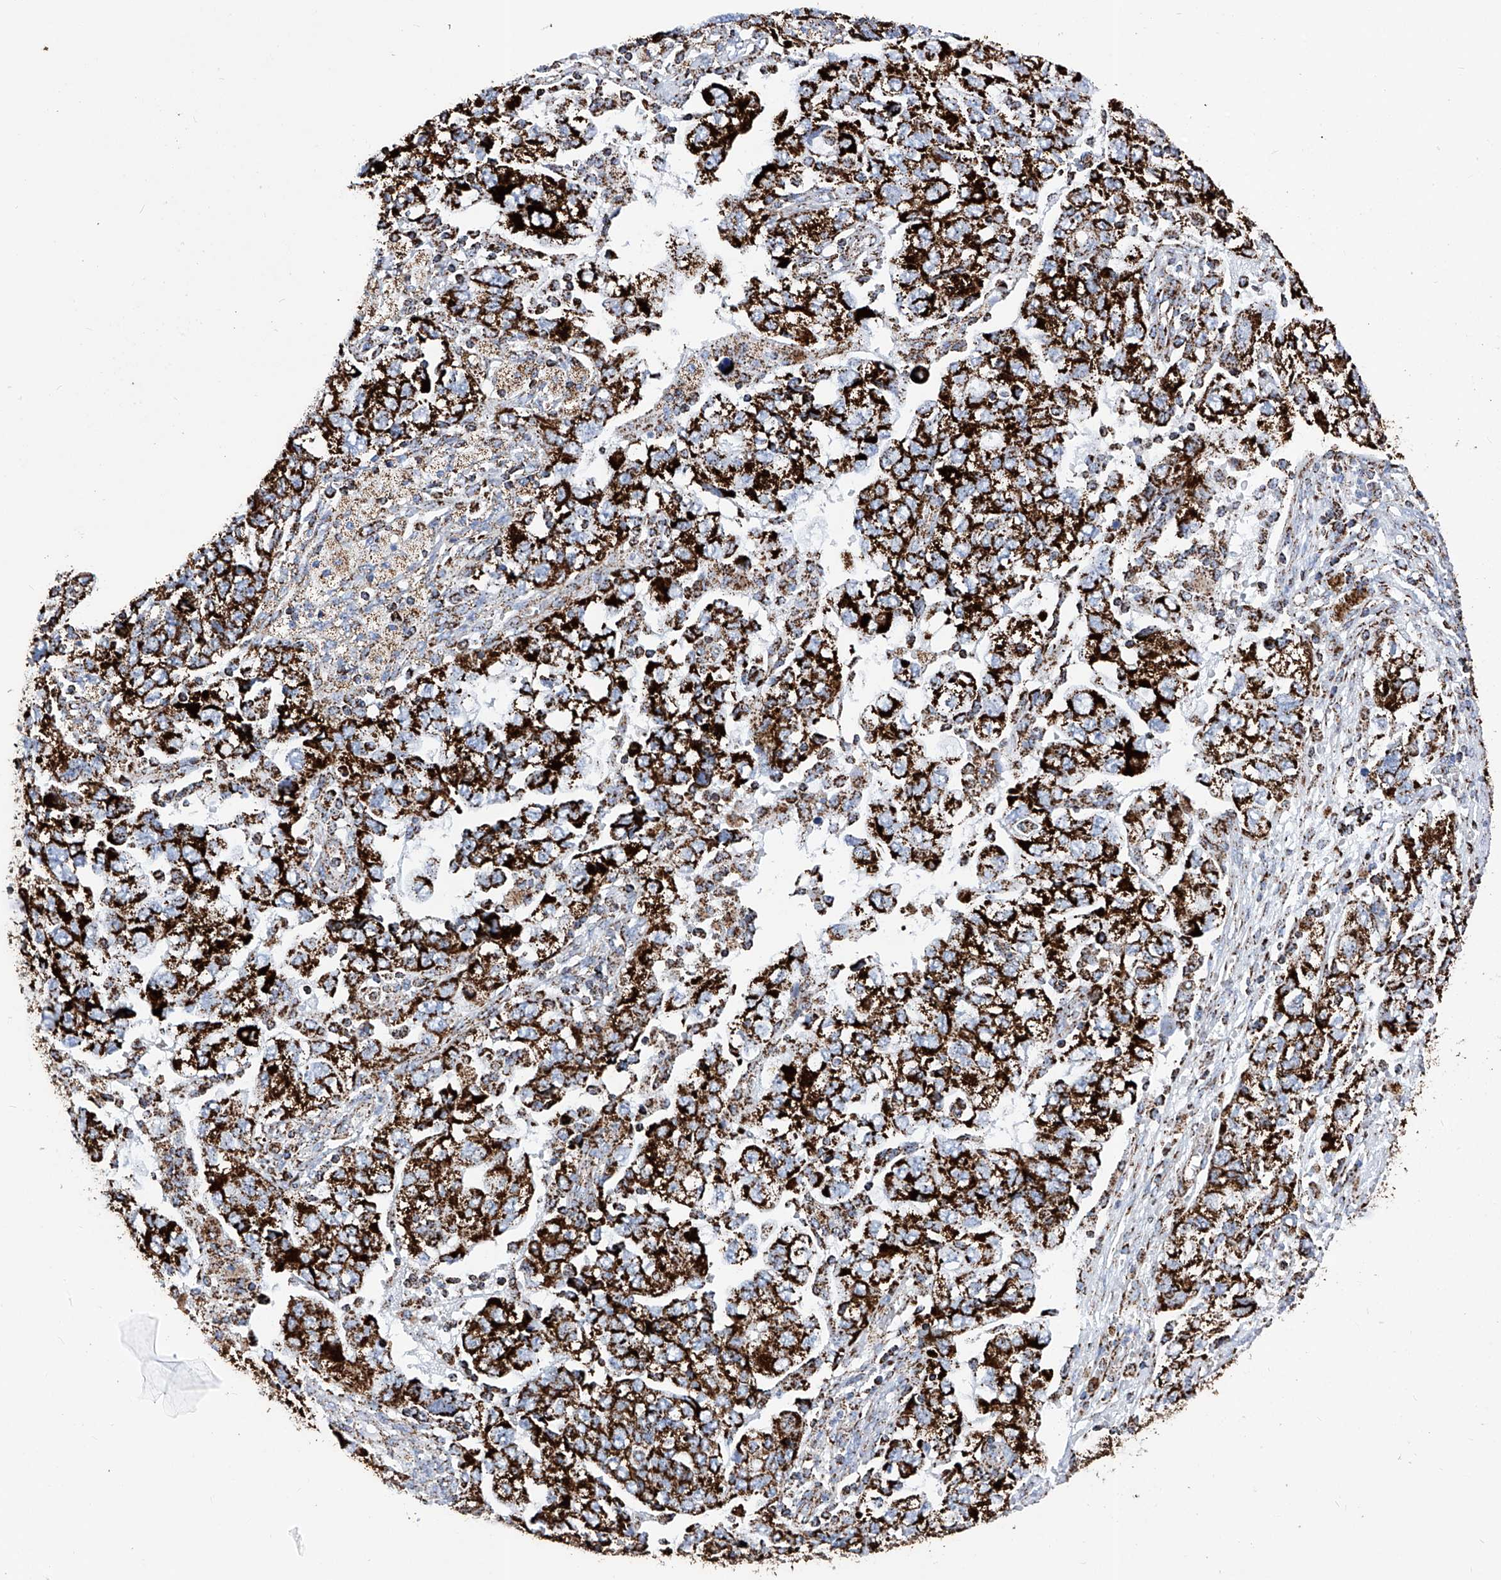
{"staining": {"intensity": "strong", "quantity": ">75%", "location": "cytoplasmic/membranous"}, "tissue": "ovarian cancer", "cell_type": "Tumor cells", "image_type": "cancer", "snomed": [{"axis": "morphology", "description": "Carcinoma, NOS"}, {"axis": "morphology", "description": "Cystadenocarcinoma, serous, NOS"}, {"axis": "topography", "description": "Ovary"}], "caption": "A high-resolution micrograph shows IHC staining of carcinoma (ovarian), which demonstrates strong cytoplasmic/membranous staining in approximately >75% of tumor cells. (DAB = brown stain, brightfield microscopy at high magnification).", "gene": "ATP5PF", "patient": {"sex": "female", "age": 69}}